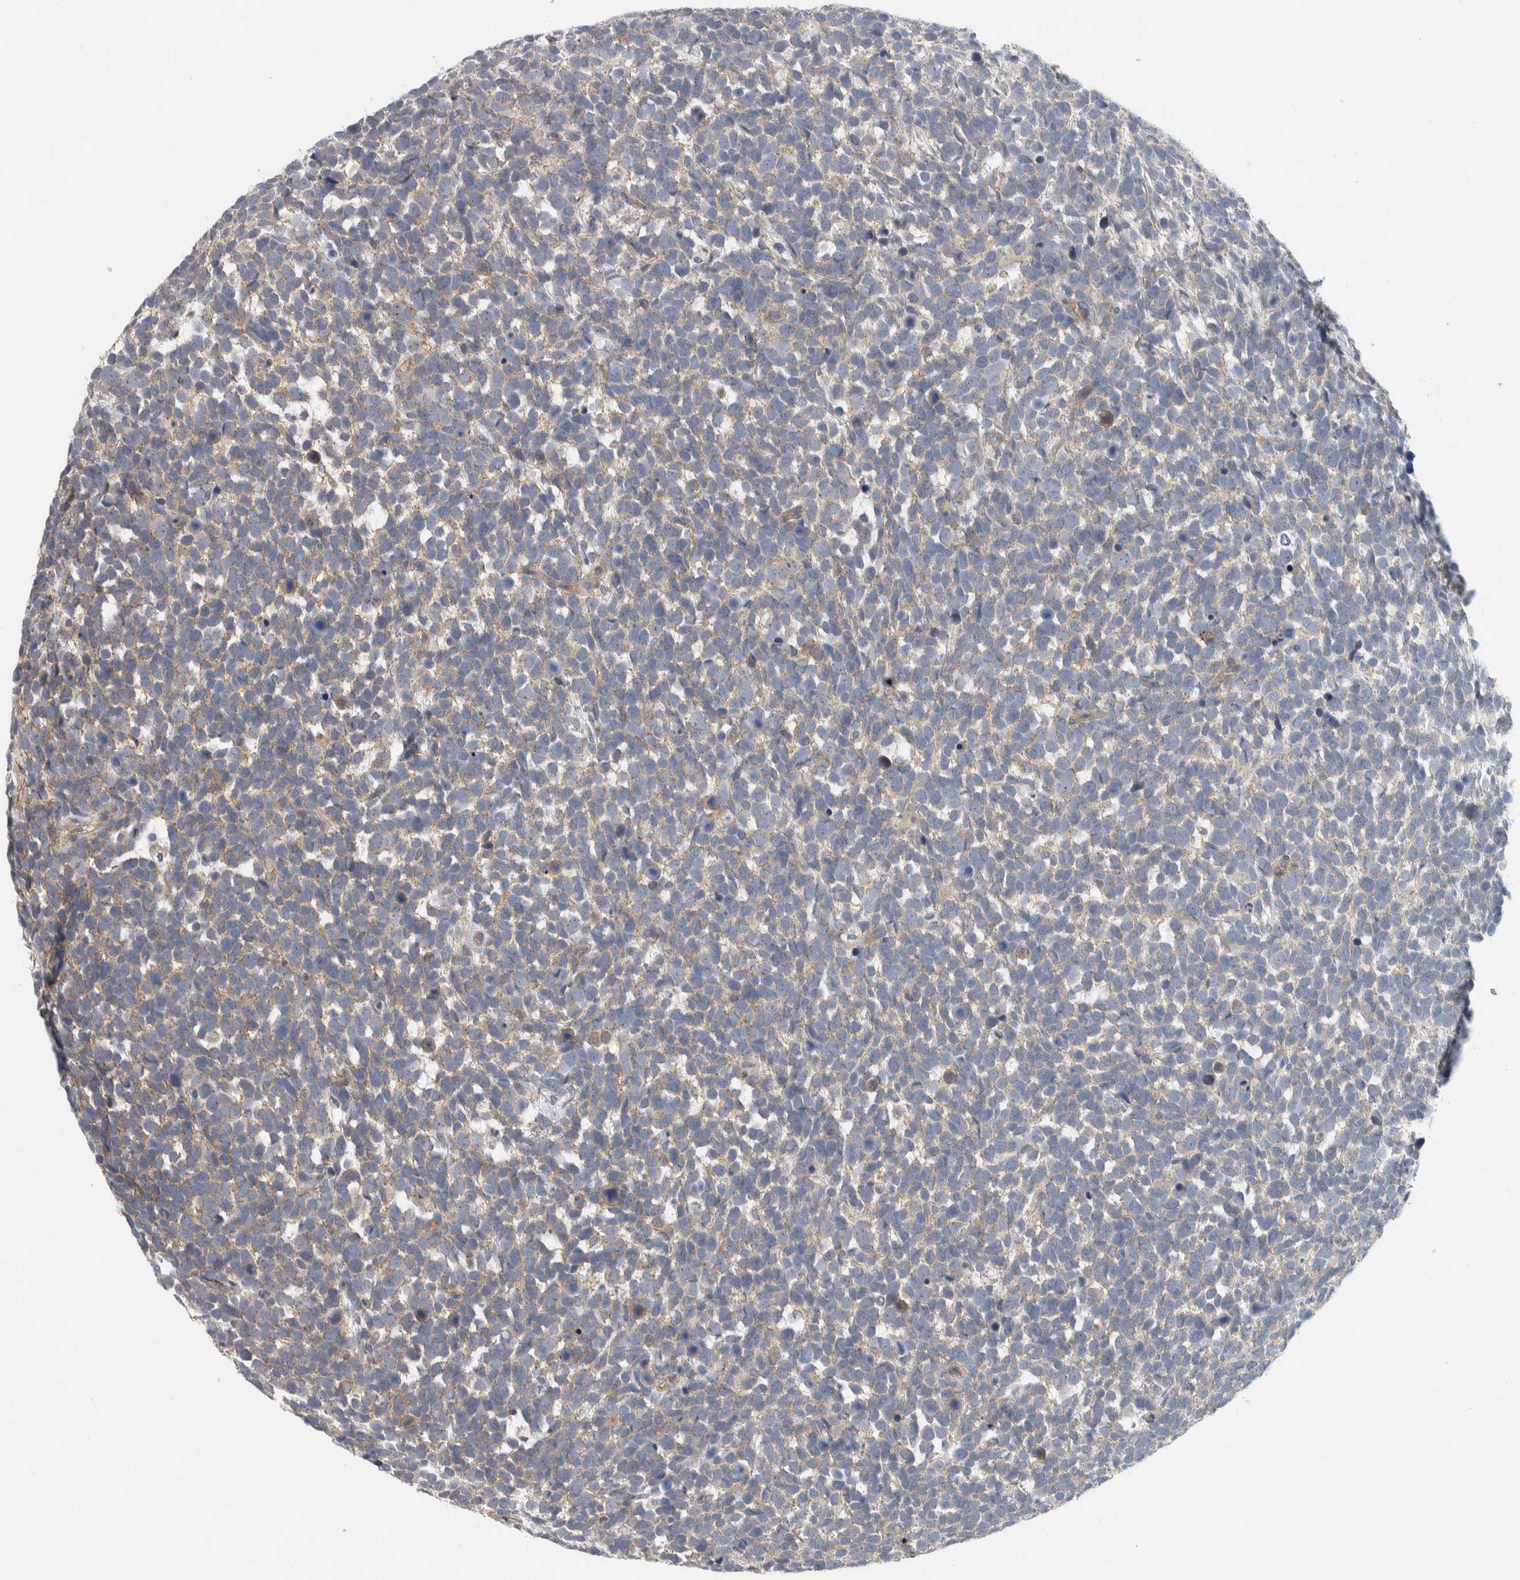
{"staining": {"intensity": "weak", "quantity": "25%-75%", "location": "cytoplasmic/membranous"}, "tissue": "urothelial cancer", "cell_type": "Tumor cells", "image_type": "cancer", "snomed": [{"axis": "morphology", "description": "Urothelial carcinoma, High grade"}, {"axis": "topography", "description": "Urinary bladder"}], "caption": "Protein staining of high-grade urothelial carcinoma tissue demonstrates weak cytoplasmic/membranous staining in about 25%-75% of tumor cells.", "gene": "KCNJ3", "patient": {"sex": "female", "age": 82}}